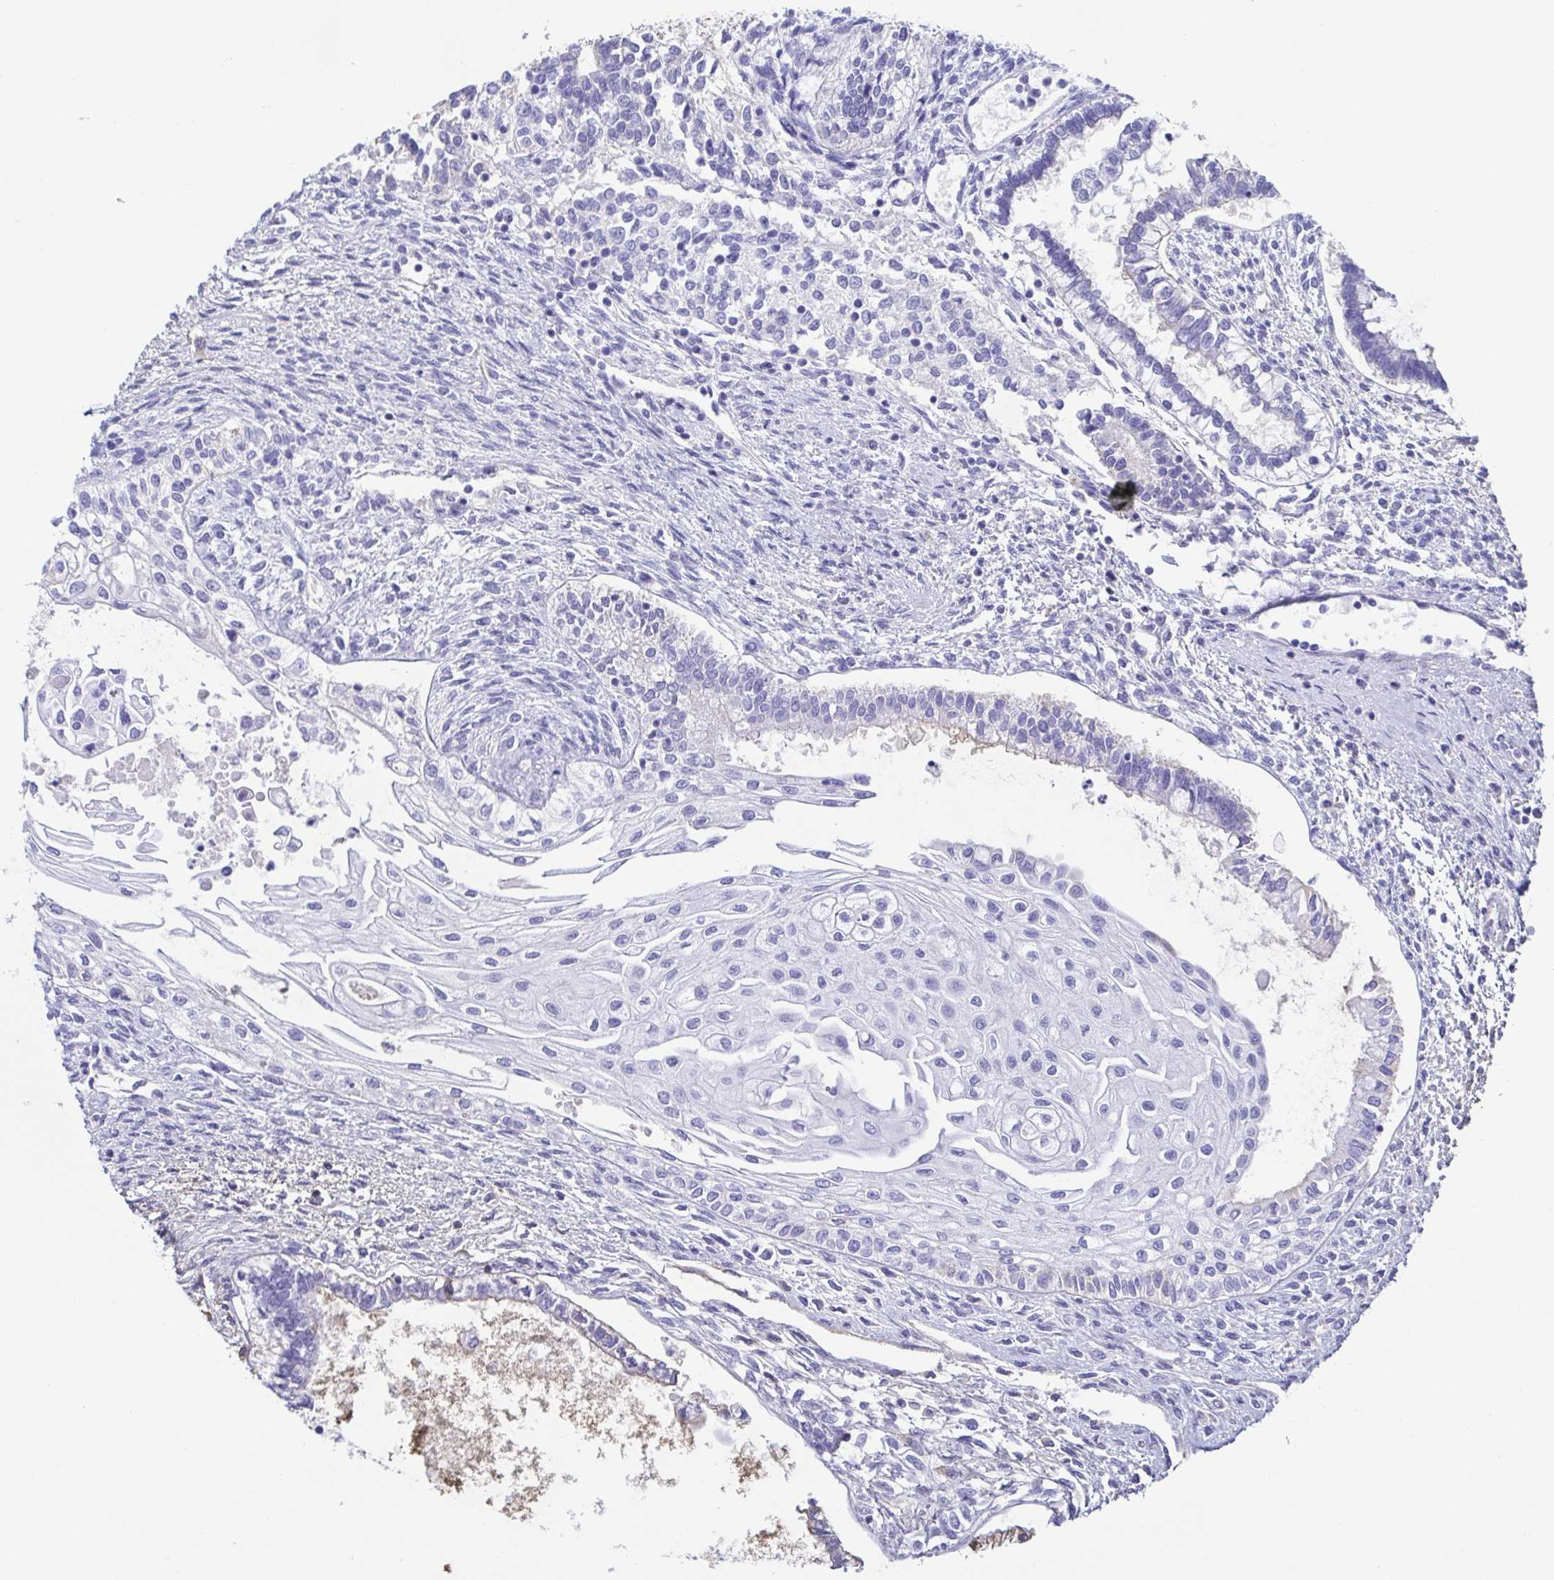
{"staining": {"intensity": "negative", "quantity": "none", "location": "none"}, "tissue": "testis cancer", "cell_type": "Tumor cells", "image_type": "cancer", "snomed": [{"axis": "morphology", "description": "Carcinoma, Embryonal, NOS"}, {"axis": "topography", "description": "Testis"}], "caption": "An image of testis cancer (embryonal carcinoma) stained for a protein reveals no brown staining in tumor cells.", "gene": "TREH", "patient": {"sex": "male", "age": 37}}